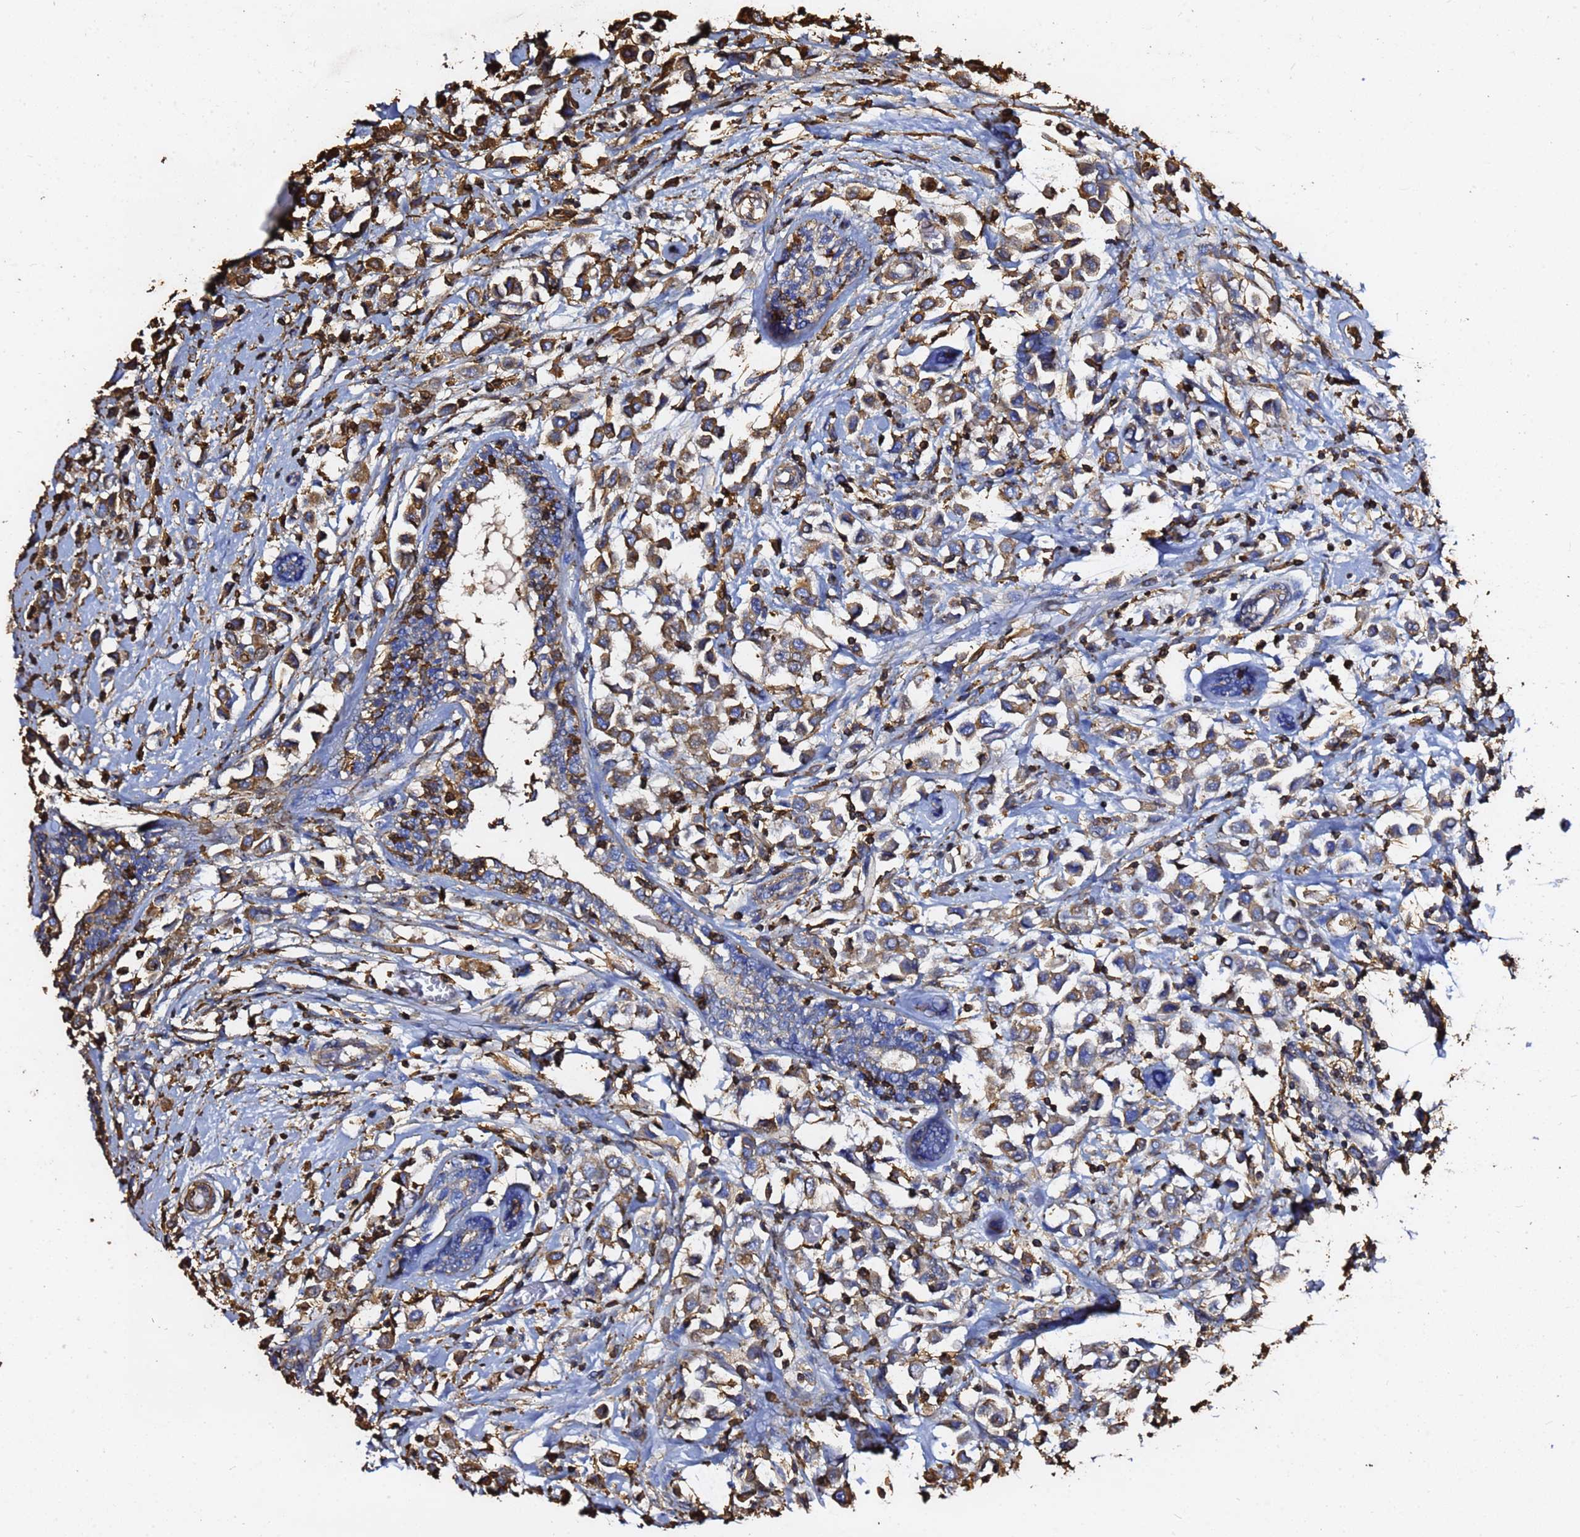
{"staining": {"intensity": "moderate", "quantity": "25%-75%", "location": "cytoplasmic/membranous"}, "tissue": "breast cancer", "cell_type": "Tumor cells", "image_type": "cancer", "snomed": [{"axis": "morphology", "description": "Duct carcinoma"}, {"axis": "topography", "description": "Breast"}], "caption": "Breast cancer (intraductal carcinoma) stained with a brown dye reveals moderate cytoplasmic/membranous positive positivity in about 25%-75% of tumor cells.", "gene": "ACTB", "patient": {"sex": "female", "age": 61}}